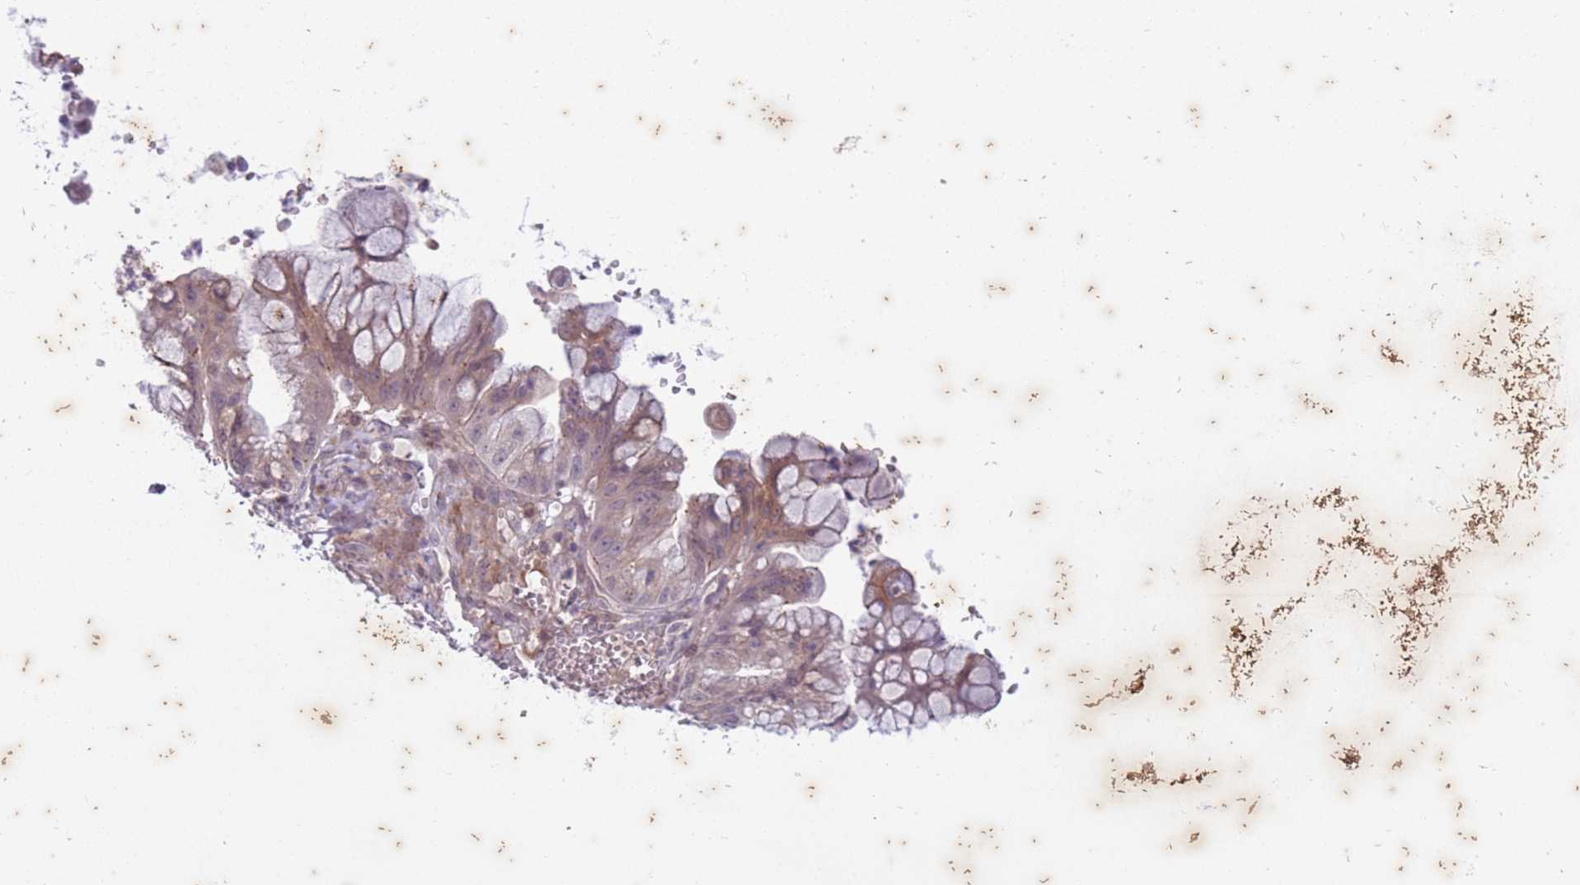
{"staining": {"intensity": "moderate", "quantity": ">75%", "location": "cytoplasmic/membranous"}, "tissue": "ovarian cancer", "cell_type": "Tumor cells", "image_type": "cancer", "snomed": [{"axis": "morphology", "description": "Cystadenocarcinoma, mucinous, NOS"}, {"axis": "topography", "description": "Ovary"}], "caption": "Immunohistochemistry (IHC) of ovarian cancer exhibits medium levels of moderate cytoplasmic/membranous staining in about >75% of tumor cells.", "gene": "ARPIN", "patient": {"sex": "female", "age": 70}}